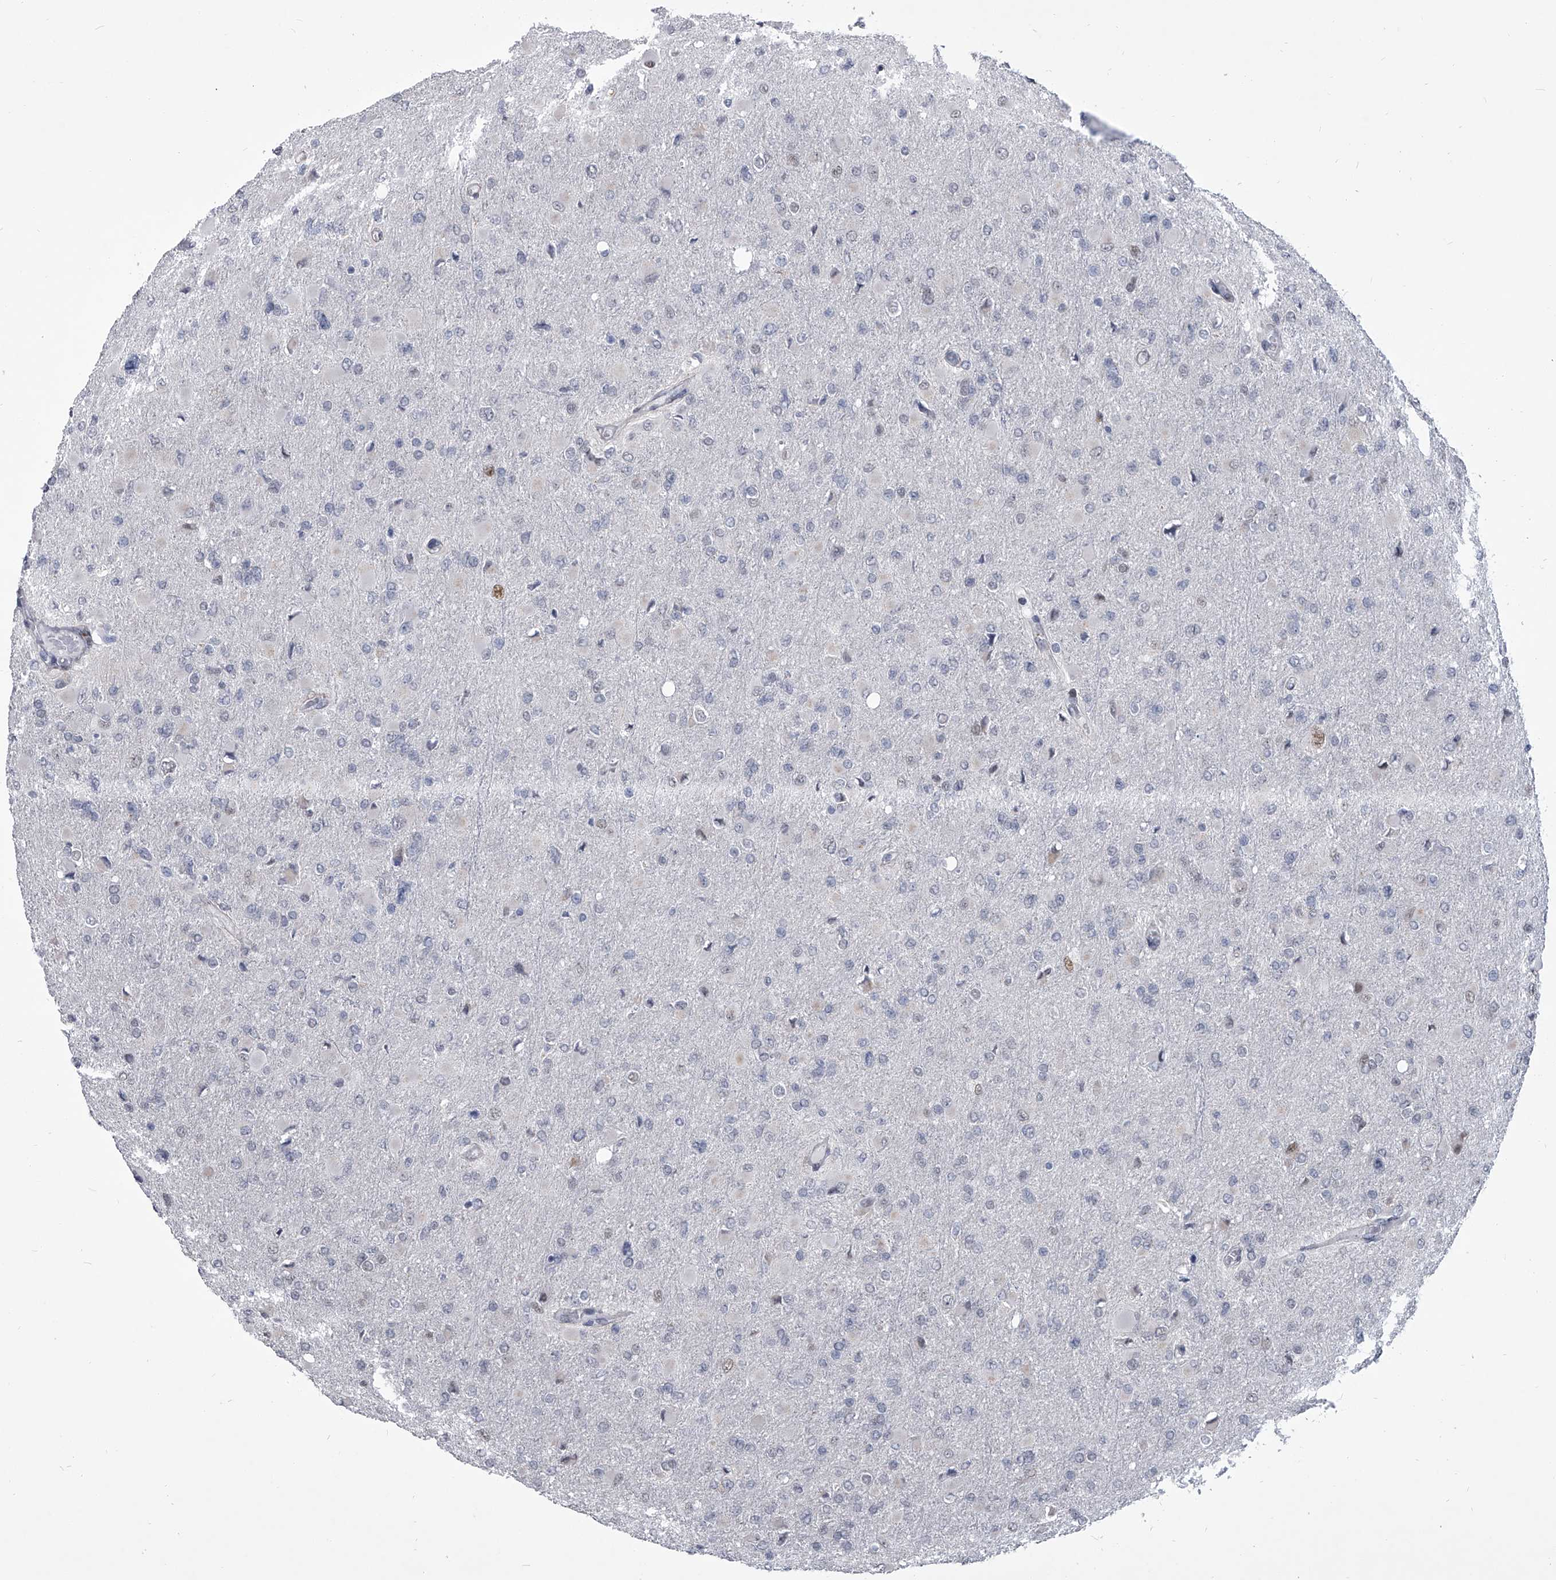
{"staining": {"intensity": "negative", "quantity": "none", "location": "none"}, "tissue": "glioma", "cell_type": "Tumor cells", "image_type": "cancer", "snomed": [{"axis": "morphology", "description": "Glioma, malignant, High grade"}, {"axis": "topography", "description": "Cerebral cortex"}], "caption": "DAB immunohistochemical staining of glioma reveals no significant positivity in tumor cells.", "gene": "EVA1C", "patient": {"sex": "female", "age": 36}}